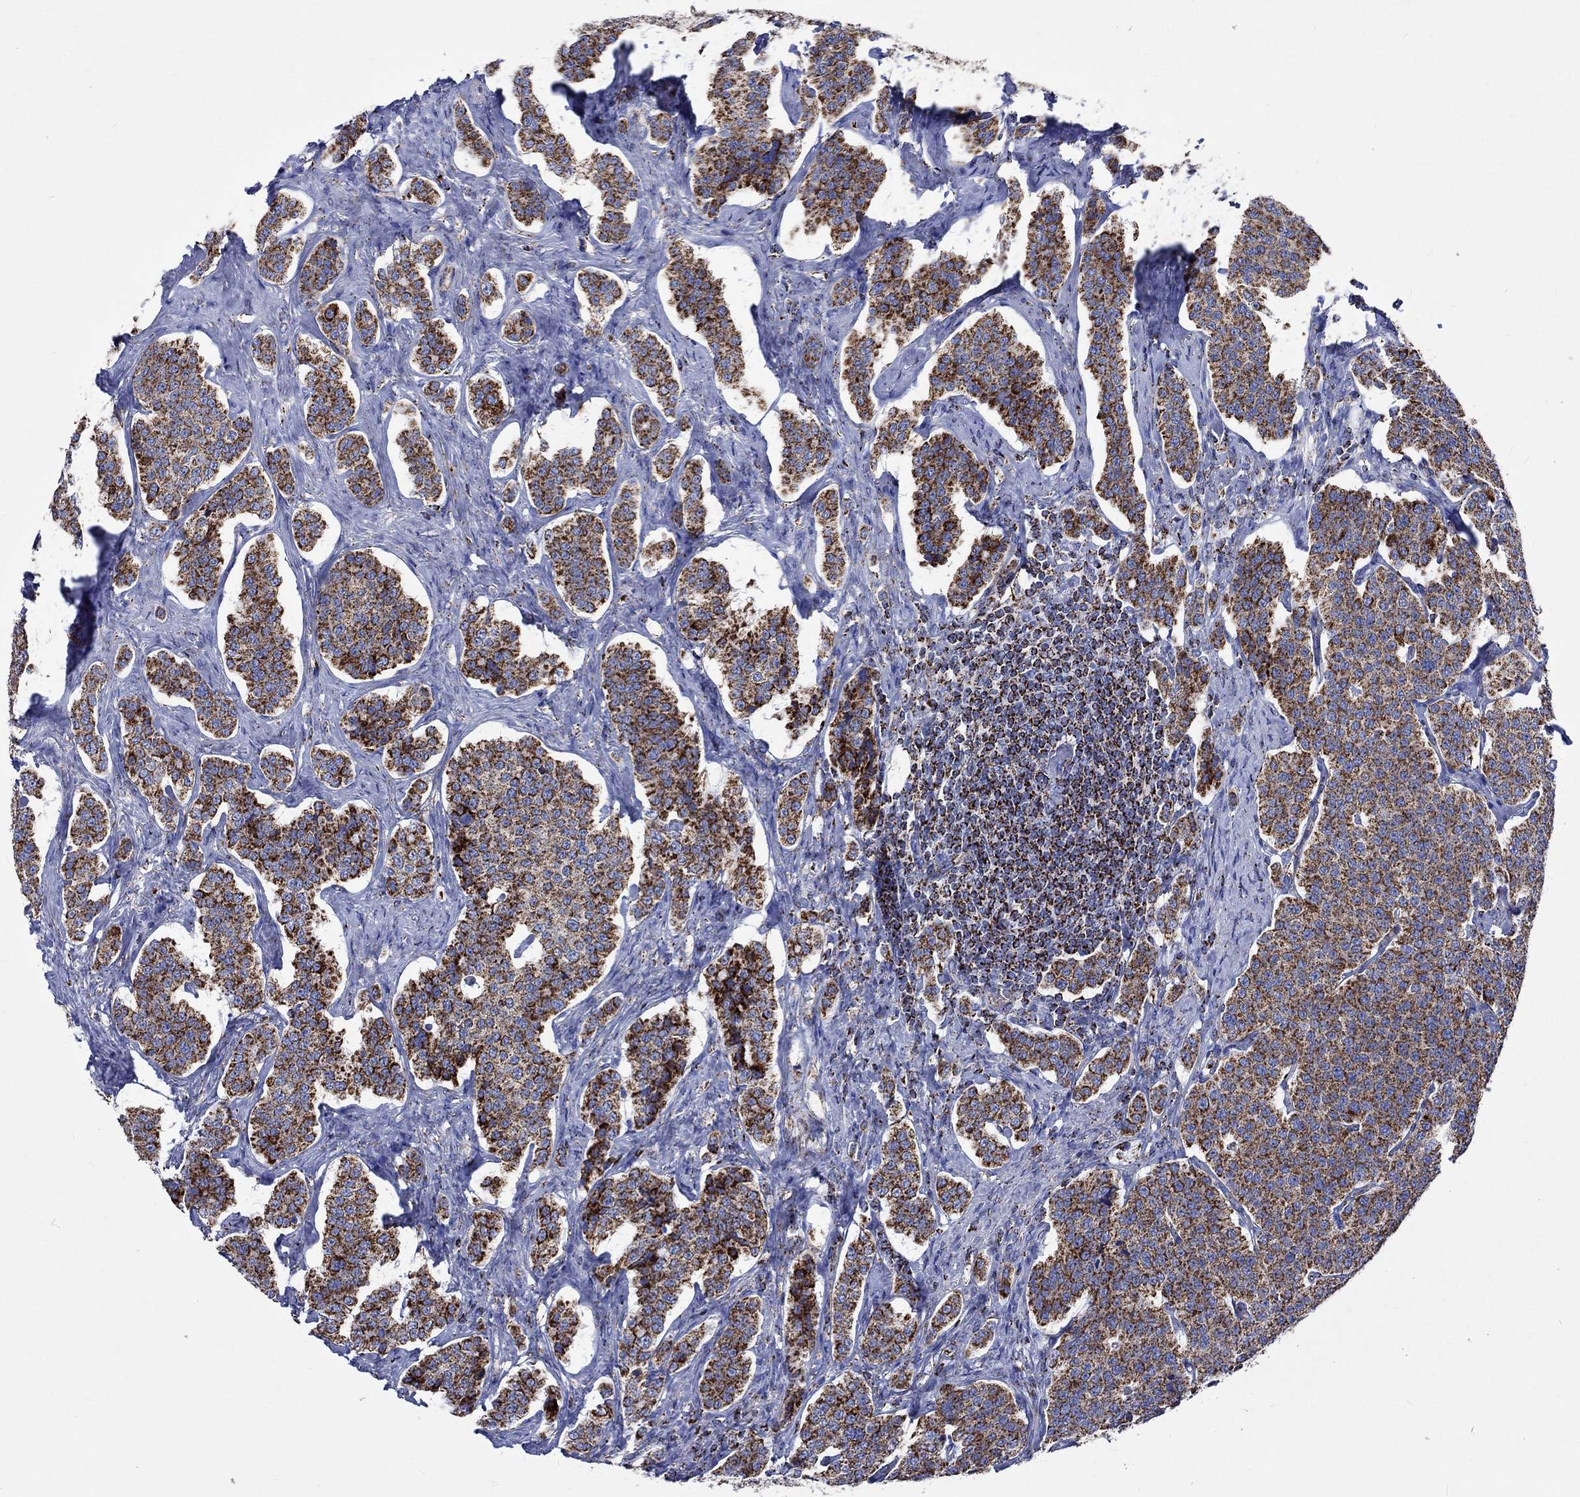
{"staining": {"intensity": "strong", "quantity": ">75%", "location": "cytoplasmic/membranous"}, "tissue": "carcinoid", "cell_type": "Tumor cells", "image_type": "cancer", "snomed": [{"axis": "morphology", "description": "Carcinoid, malignant, NOS"}, {"axis": "topography", "description": "Small intestine"}], "caption": "This image demonstrates immunohistochemistry staining of human carcinoid (malignant), with high strong cytoplasmic/membranous staining in about >75% of tumor cells.", "gene": "RCE1", "patient": {"sex": "female", "age": 58}}